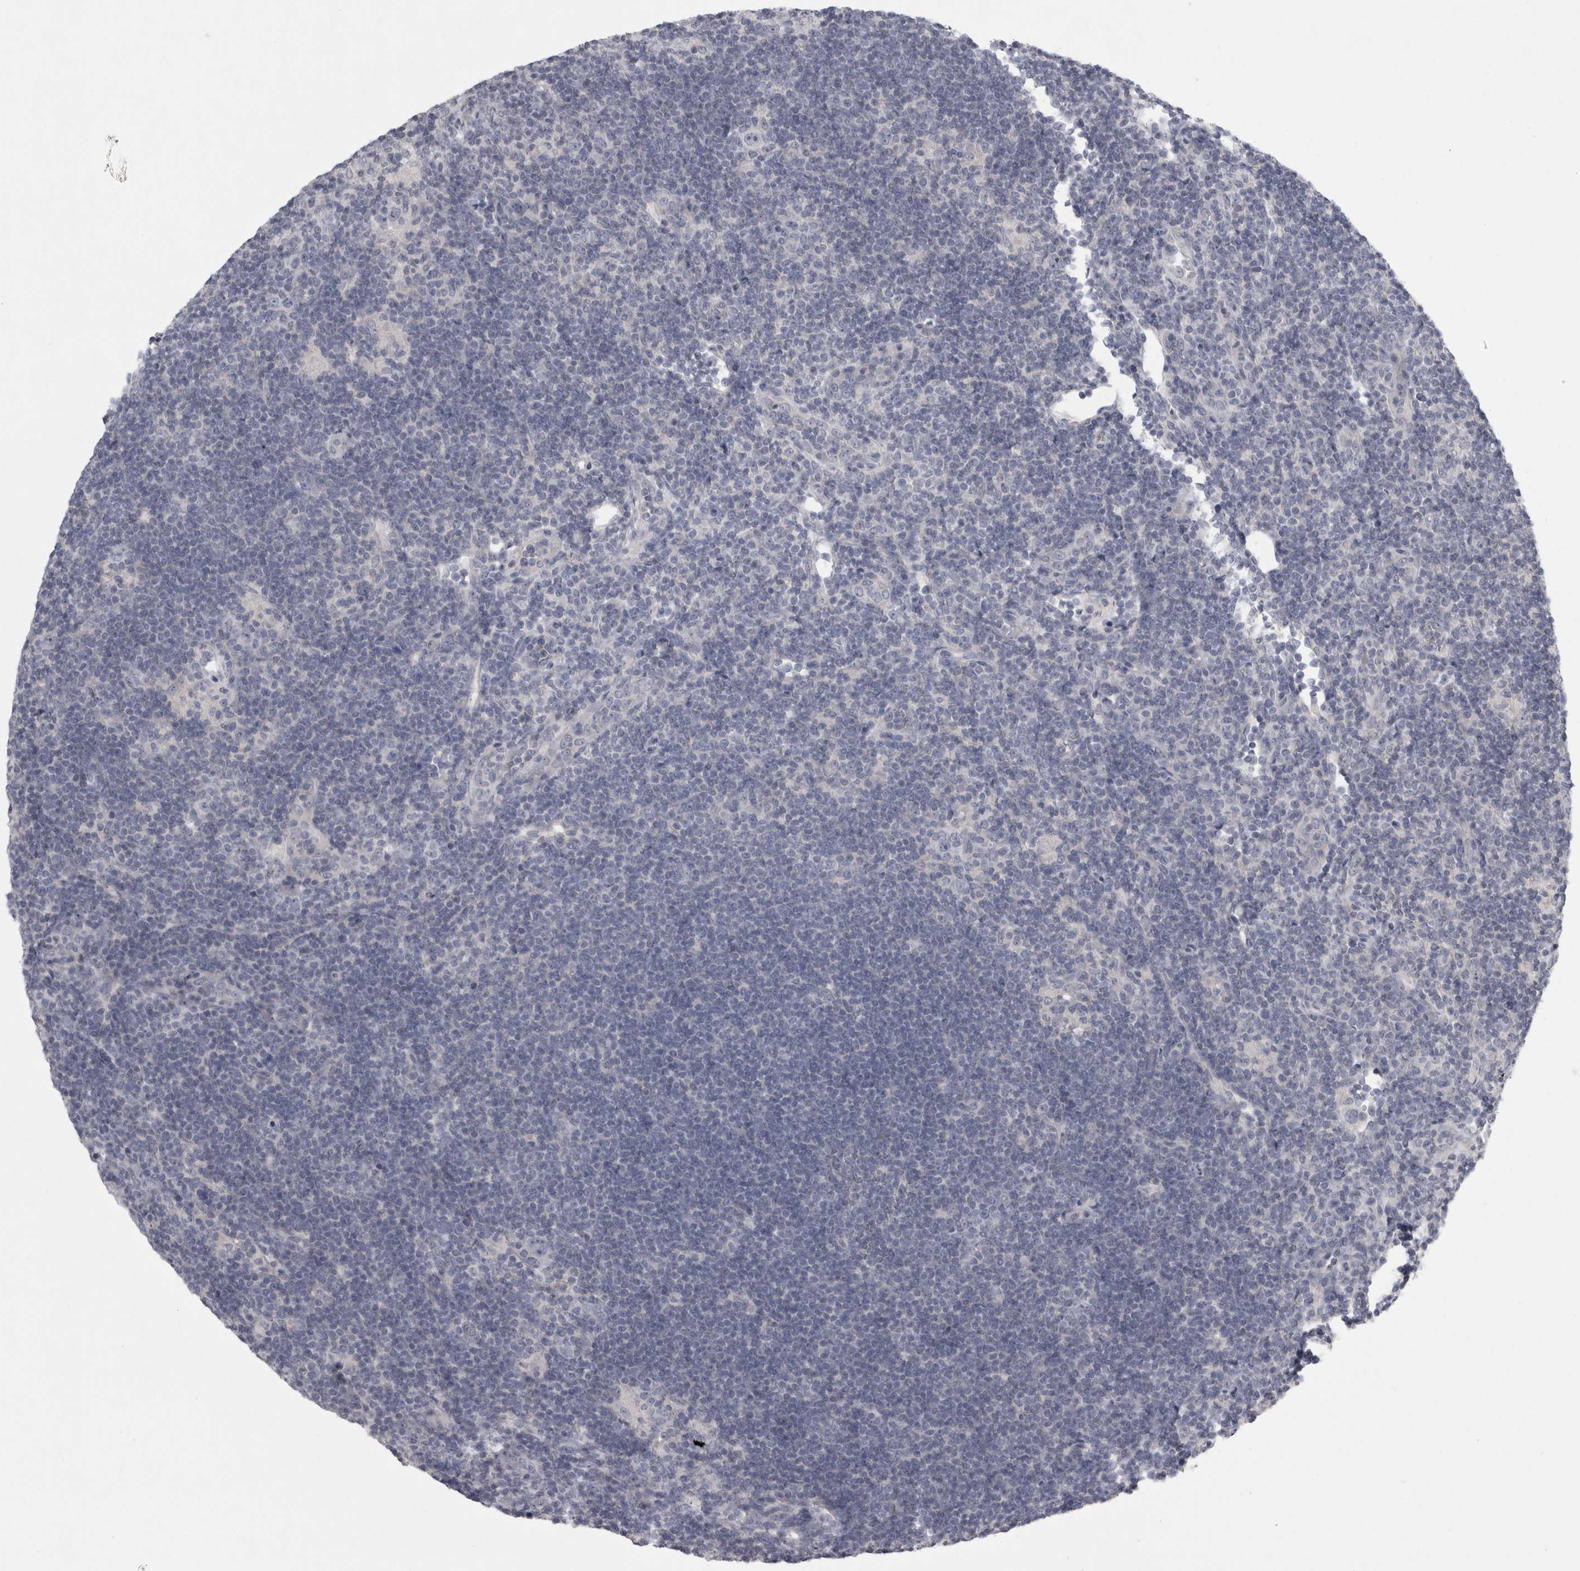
{"staining": {"intensity": "negative", "quantity": "none", "location": "none"}, "tissue": "lymphoma", "cell_type": "Tumor cells", "image_type": "cancer", "snomed": [{"axis": "morphology", "description": "Hodgkin's disease, NOS"}, {"axis": "topography", "description": "Lymph node"}], "caption": "Photomicrograph shows no significant protein expression in tumor cells of lymphoma.", "gene": "ENPP7", "patient": {"sex": "female", "age": 57}}